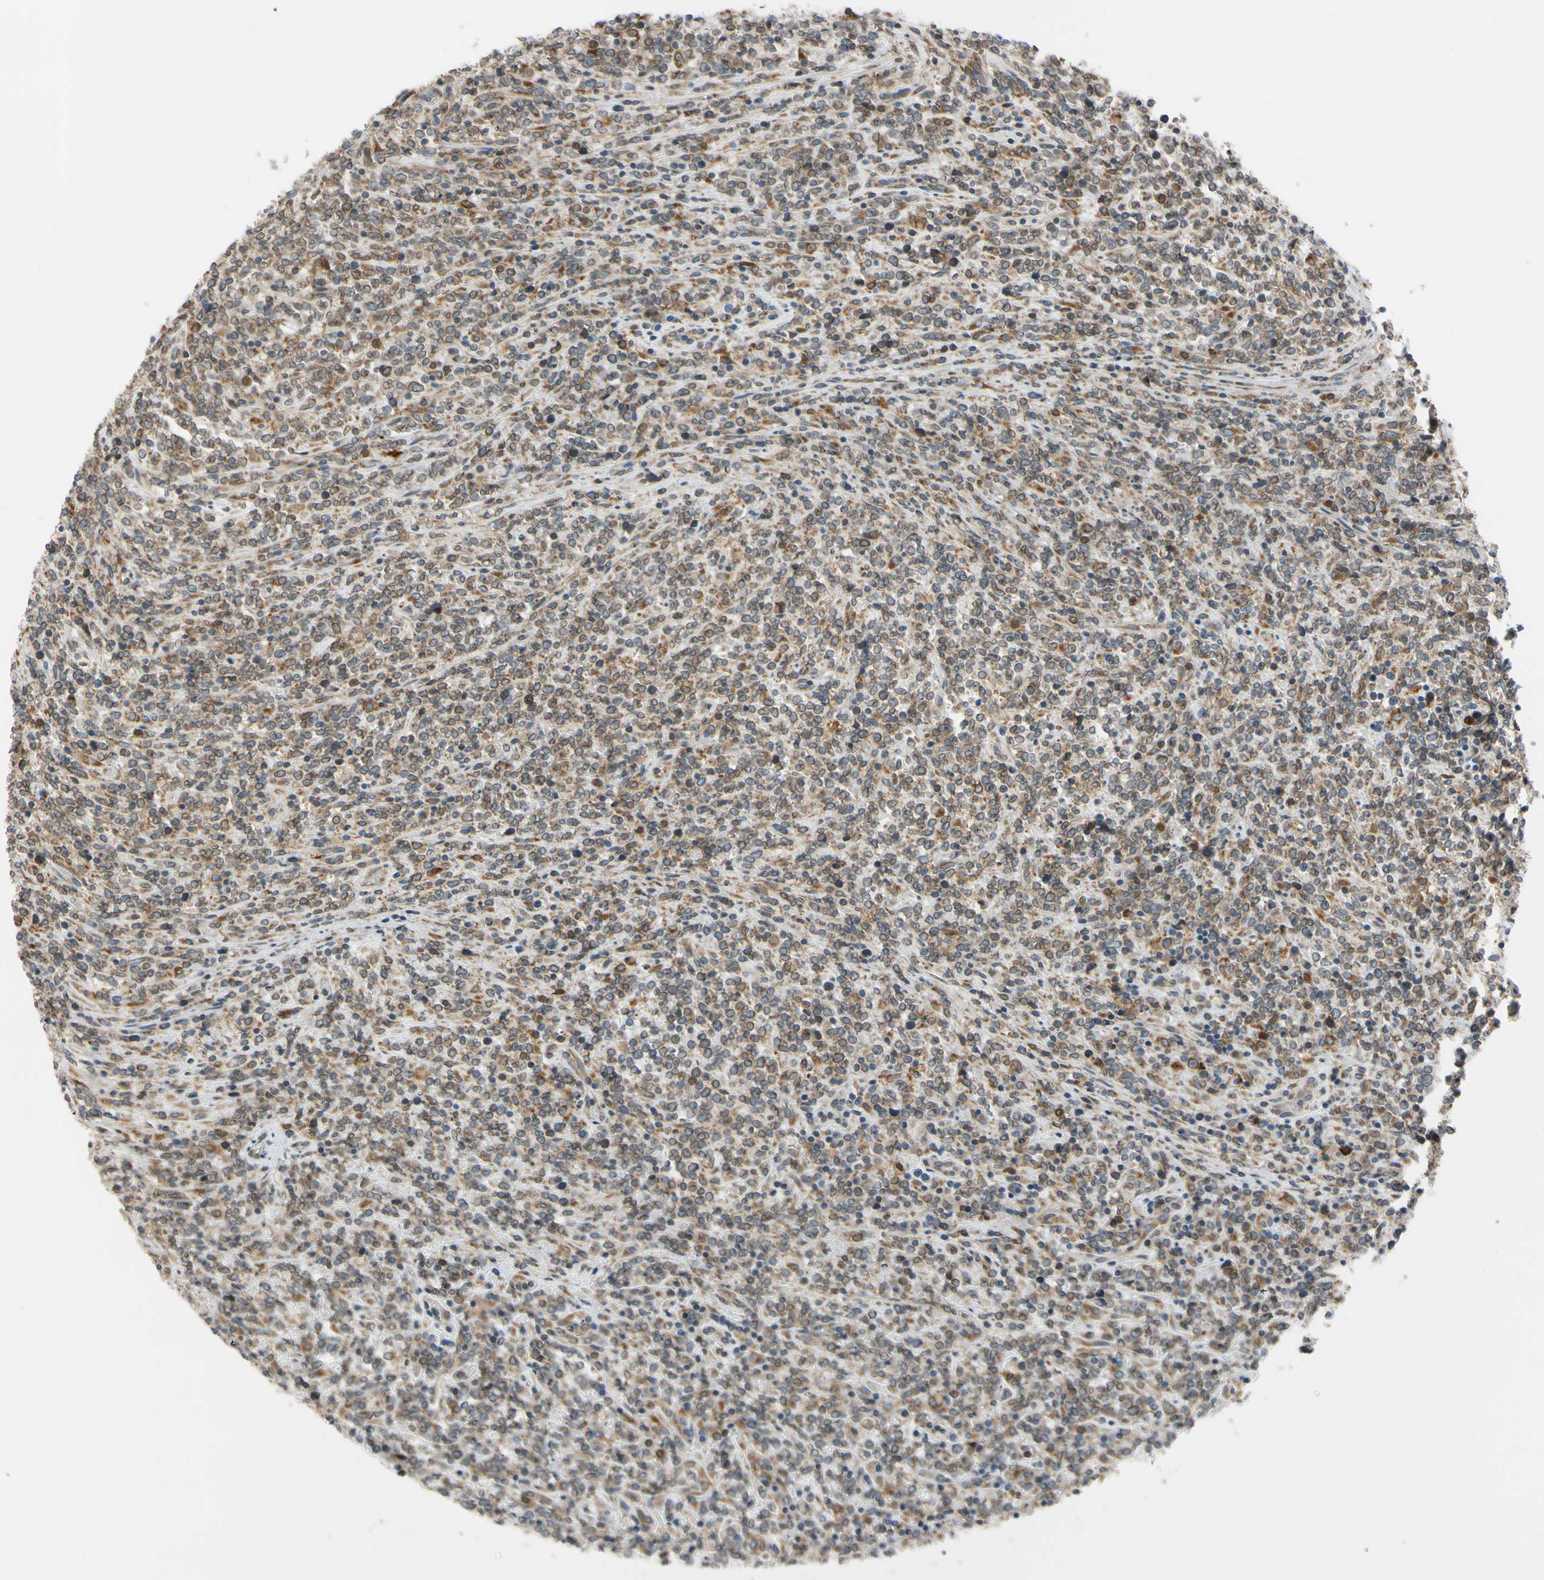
{"staining": {"intensity": "weak", "quantity": ">75%", "location": "cytoplasmic/membranous"}, "tissue": "lymphoma", "cell_type": "Tumor cells", "image_type": "cancer", "snomed": [{"axis": "morphology", "description": "Malignant lymphoma, non-Hodgkin's type, High grade"}, {"axis": "topography", "description": "Soft tissue"}], "caption": "Lymphoma stained with a protein marker shows weak staining in tumor cells.", "gene": "RPN2", "patient": {"sex": "male", "age": 18}}